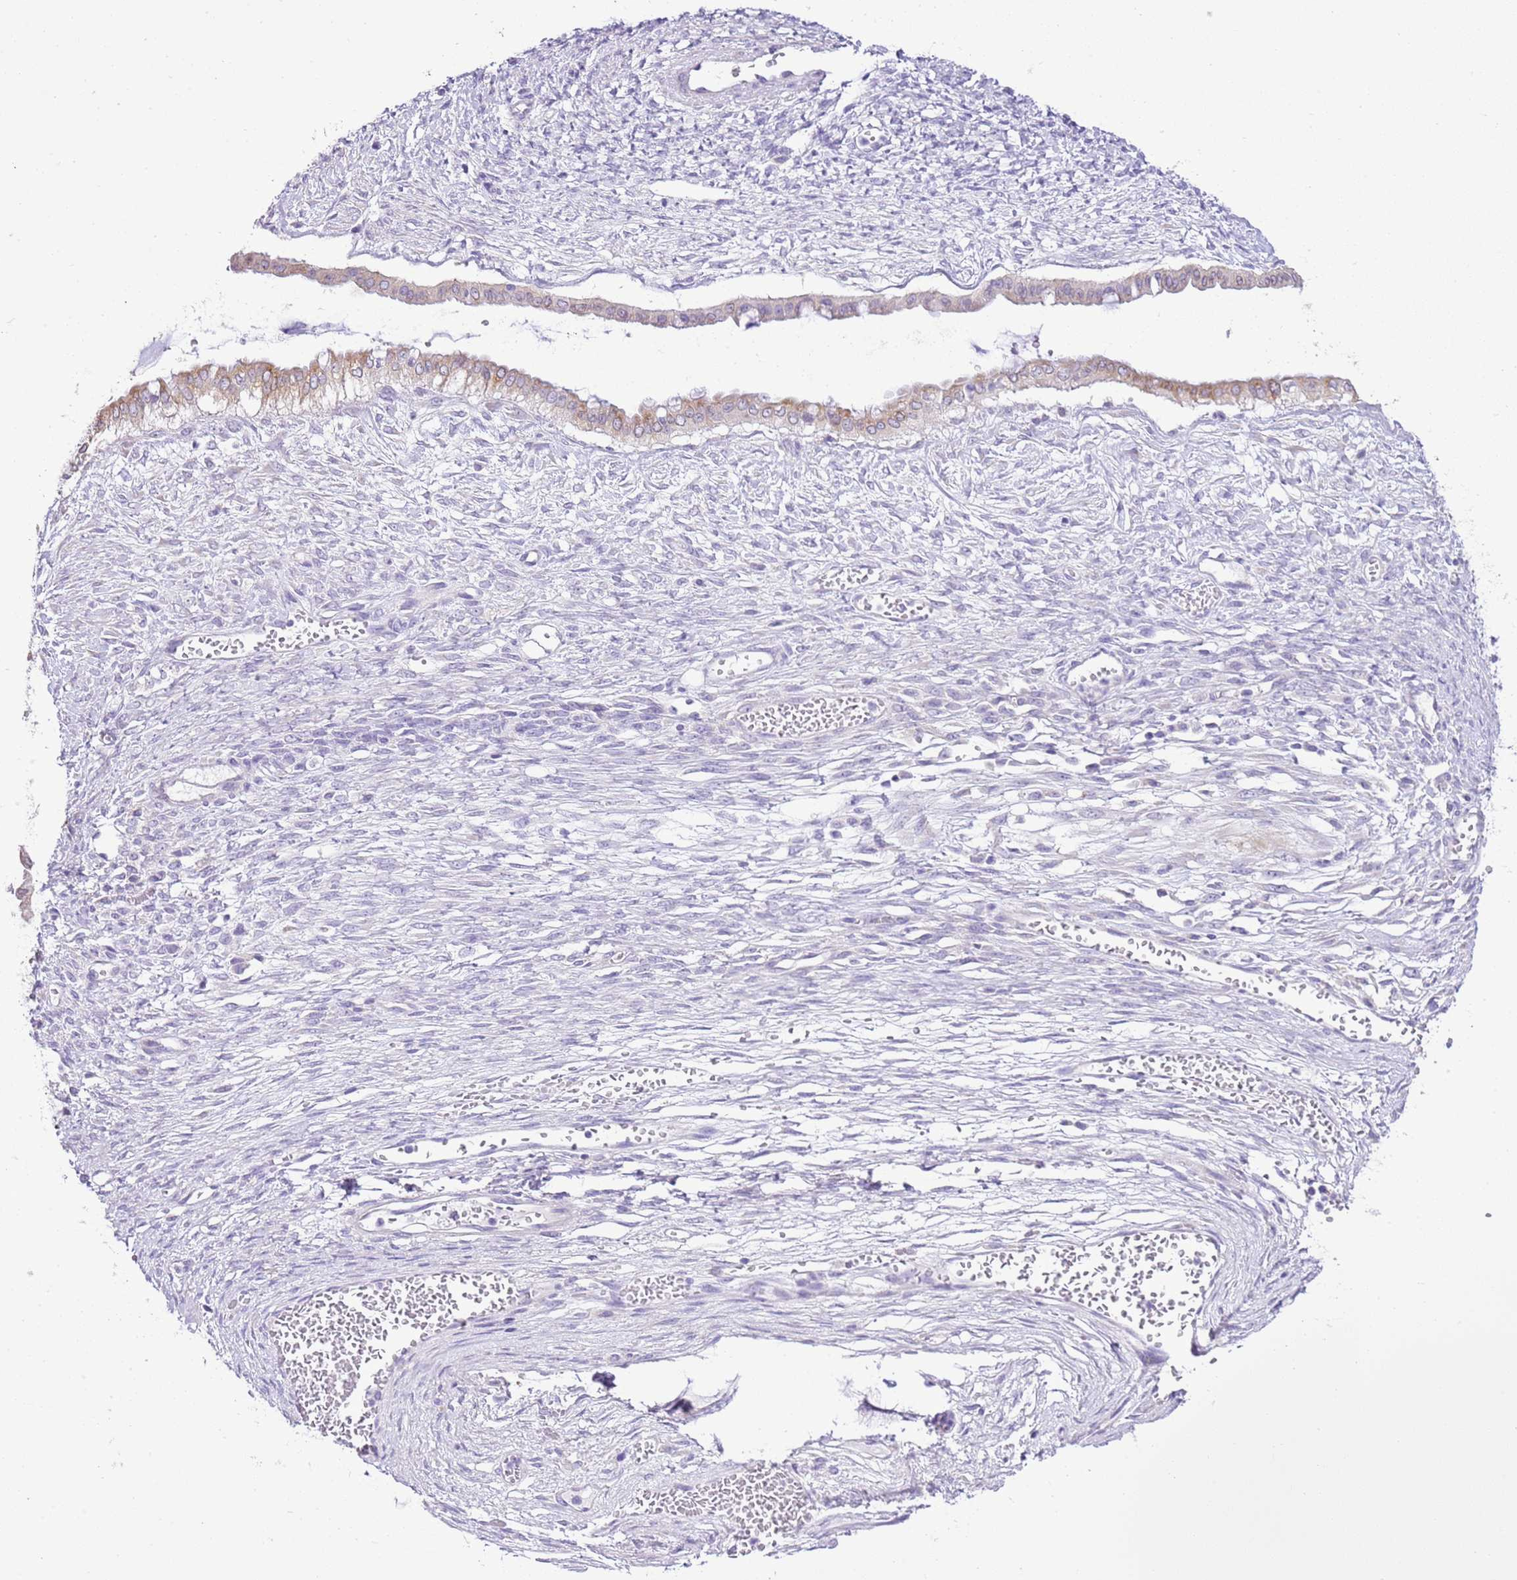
{"staining": {"intensity": "moderate", "quantity": "<25%", "location": "cytoplasmic/membranous"}, "tissue": "ovarian cancer", "cell_type": "Tumor cells", "image_type": "cancer", "snomed": [{"axis": "morphology", "description": "Cystadenocarcinoma, mucinous, NOS"}, {"axis": "topography", "description": "Ovary"}], "caption": "Tumor cells demonstrate moderate cytoplasmic/membranous staining in about <25% of cells in mucinous cystadenocarcinoma (ovarian).", "gene": "AAR2", "patient": {"sex": "female", "age": 73}}